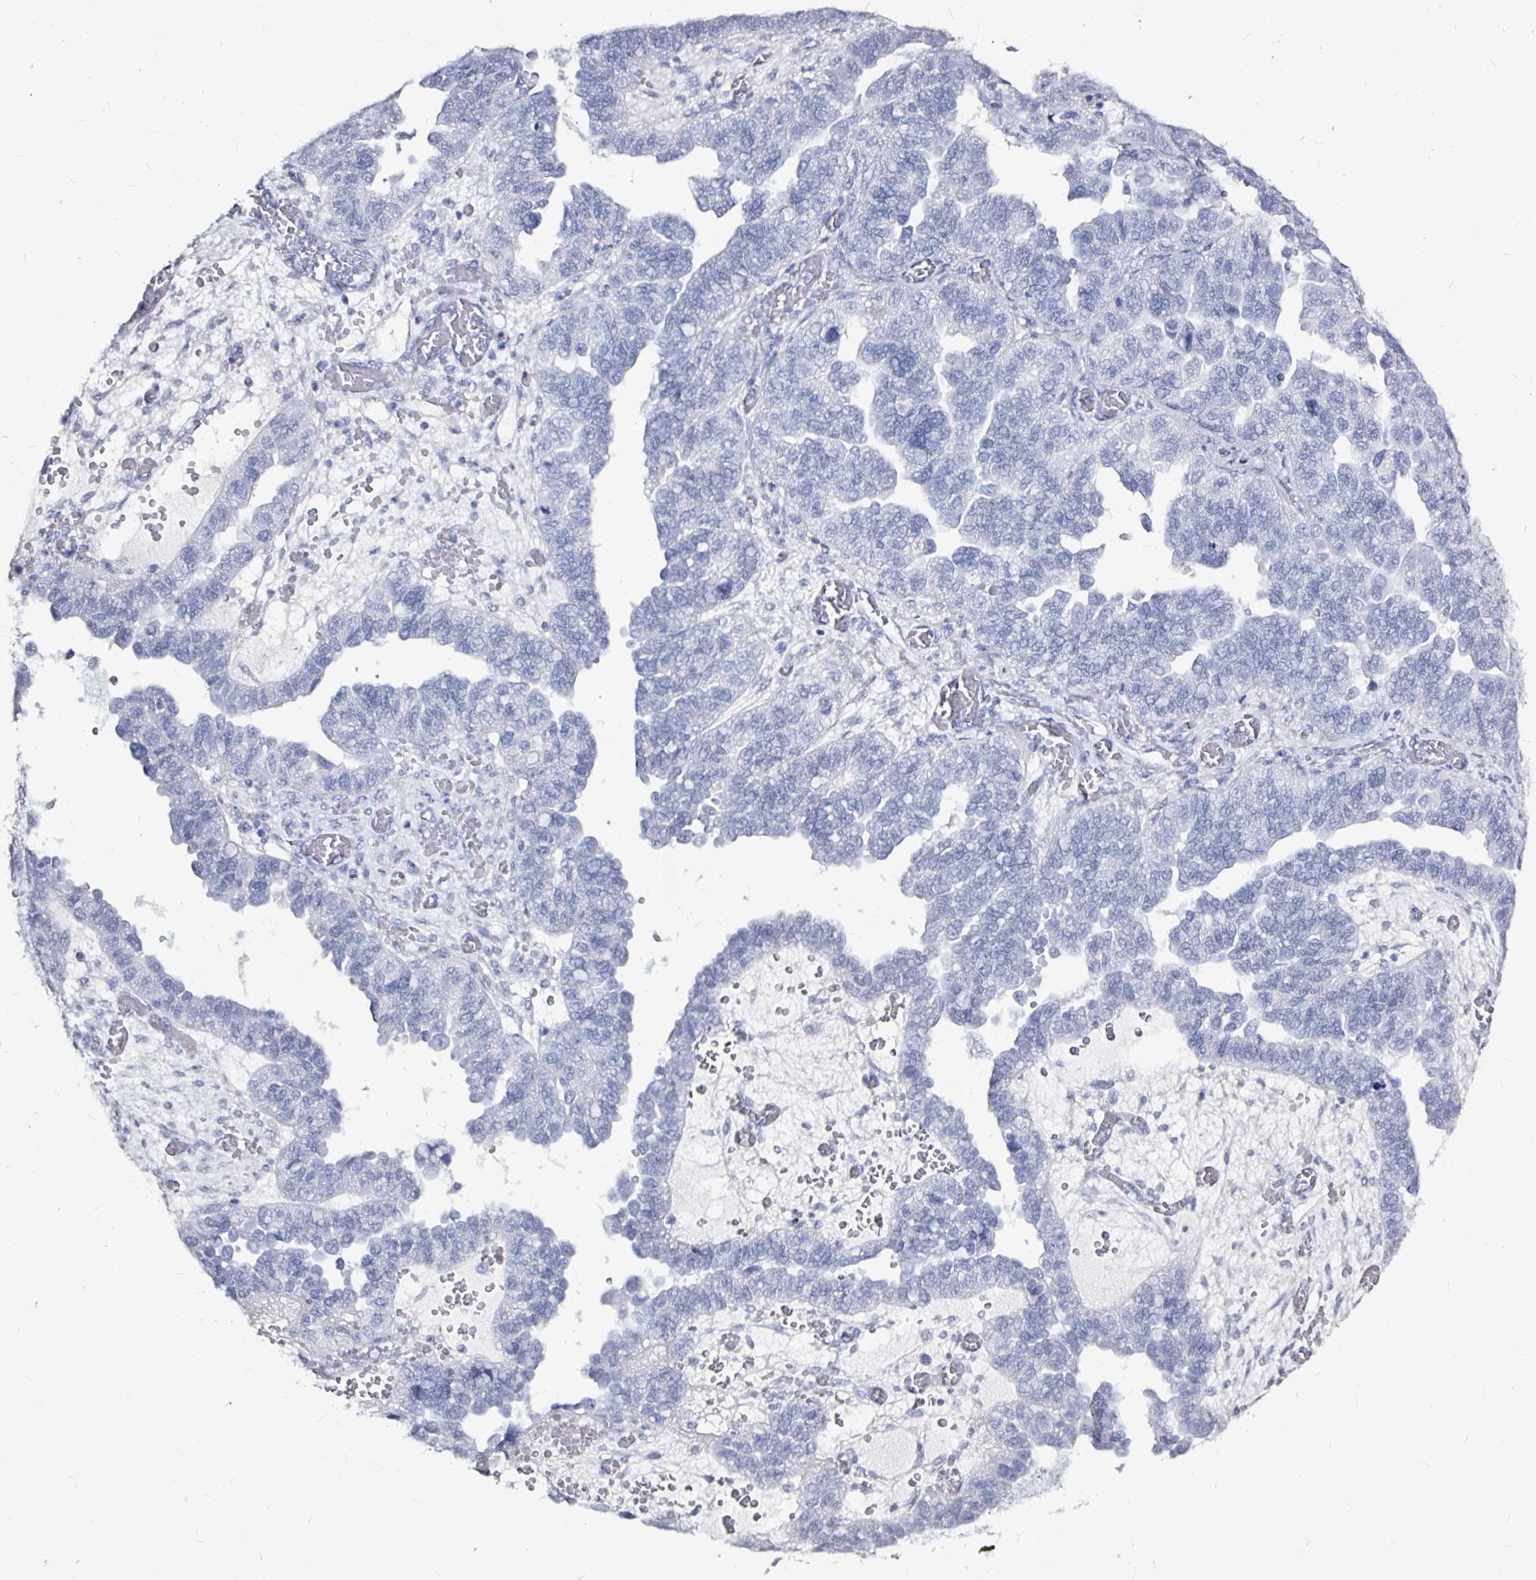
{"staining": {"intensity": "negative", "quantity": "none", "location": "none"}, "tissue": "ovarian cancer", "cell_type": "Tumor cells", "image_type": "cancer", "snomed": [{"axis": "morphology", "description": "Cystadenocarcinoma, serous, NOS"}, {"axis": "topography", "description": "Ovary"}], "caption": "A high-resolution photomicrograph shows immunohistochemistry staining of serous cystadenocarcinoma (ovarian), which reveals no significant expression in tumor cells.", "gene": "LUZP4", "patient": {"sex": "female", "age": 64}}